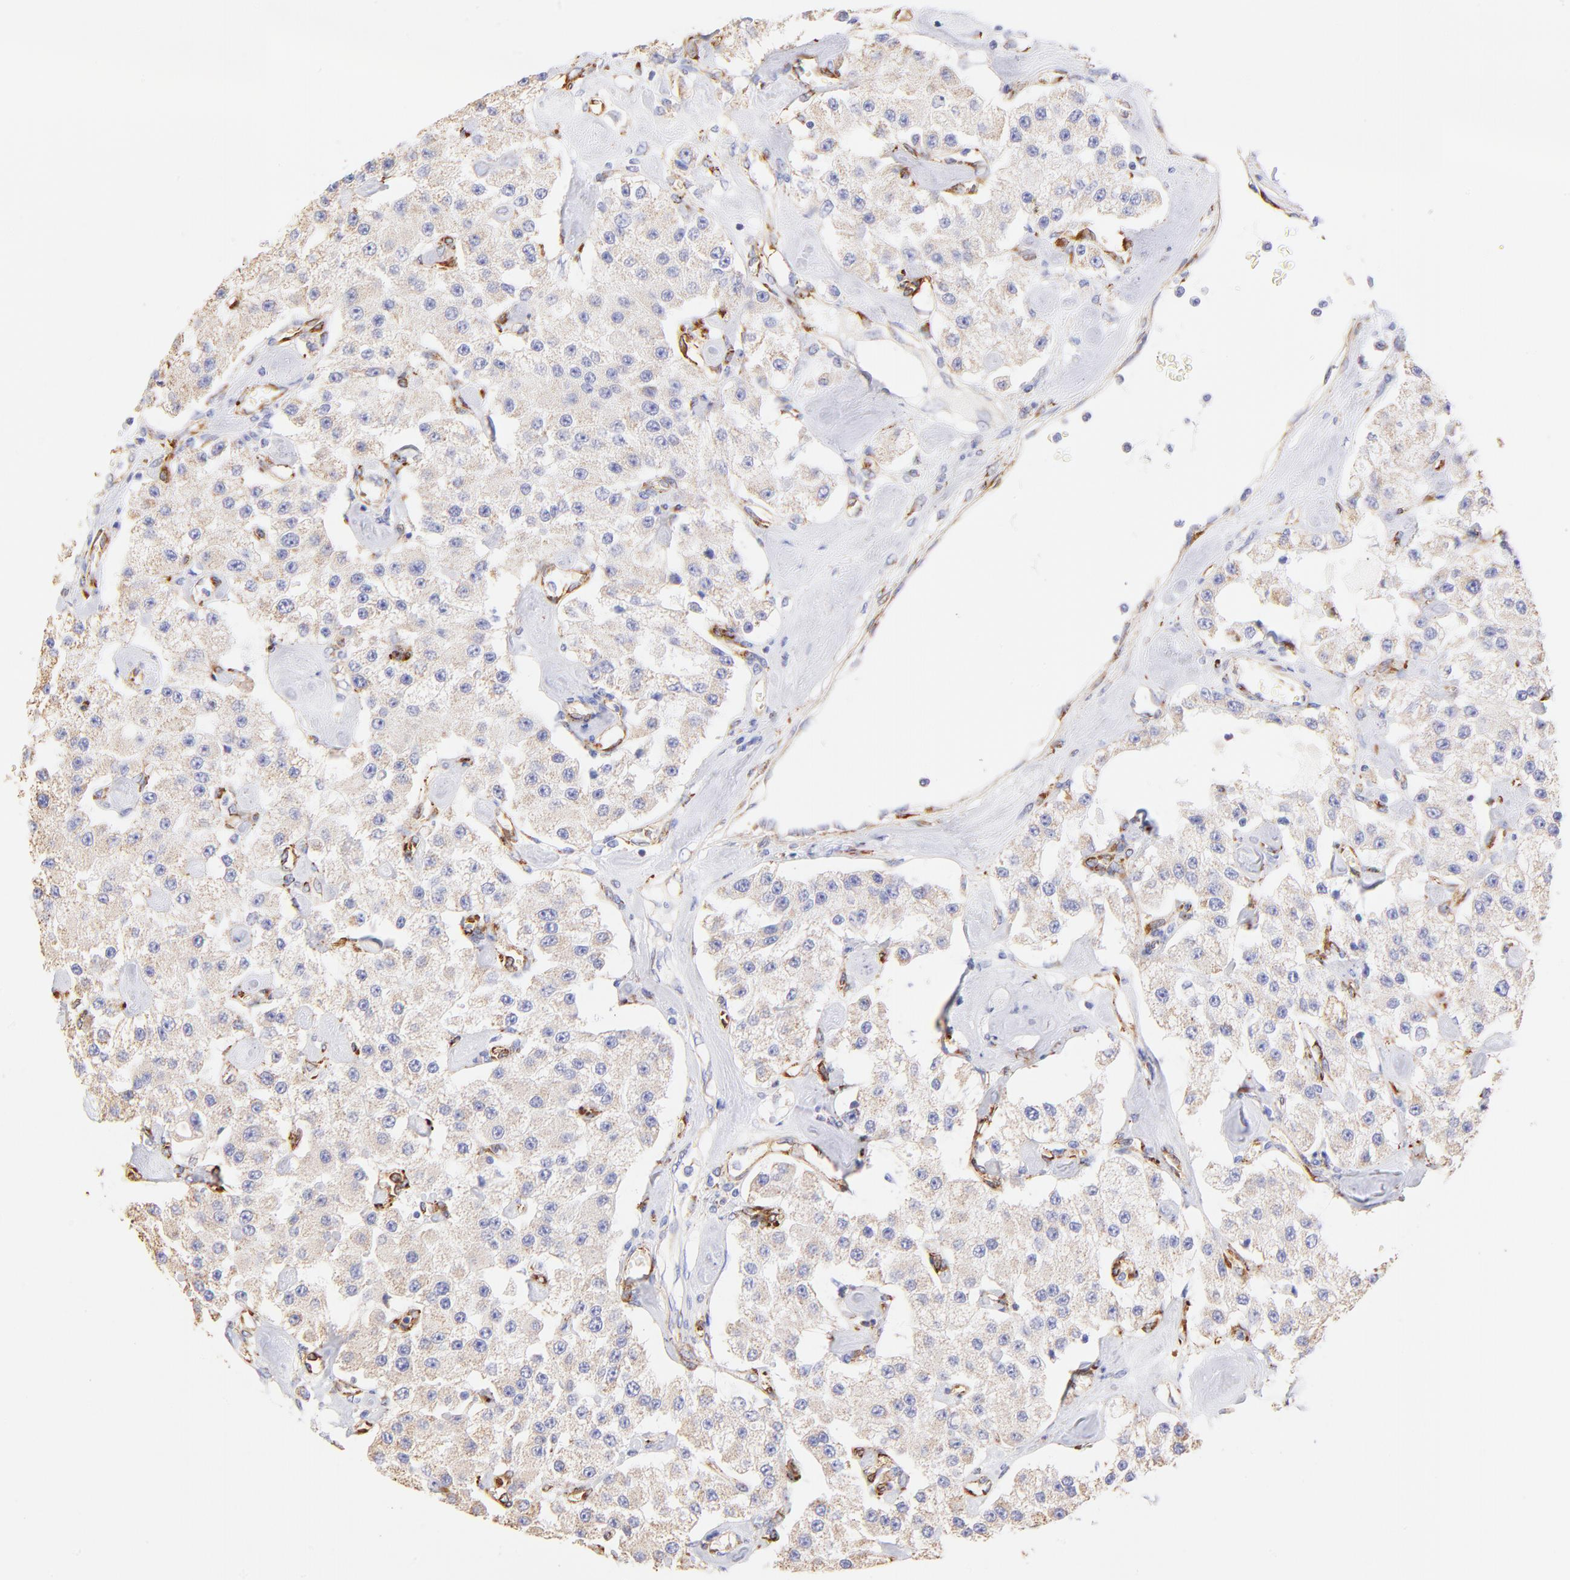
{"staining": {"intensity": "weak", "quantity": "<25%", "location": "cytoplasmic/membranous"}, "tissue": "carcinoid", "cell_type": "Tumor cells", "image_type": "cancer", "snomed": [{"axis": "morphology", "description": "Carcinoid, malignant, NOS"}, {"axis": "topography", "description": "Pancreas"}], "caption": "This is an immunohistochemistry (IHC) histopathology image of carcinoid. There is no staining in tumor cells.", "gene": "SPARC", "patient": {"sex": "male", "age": 41}}